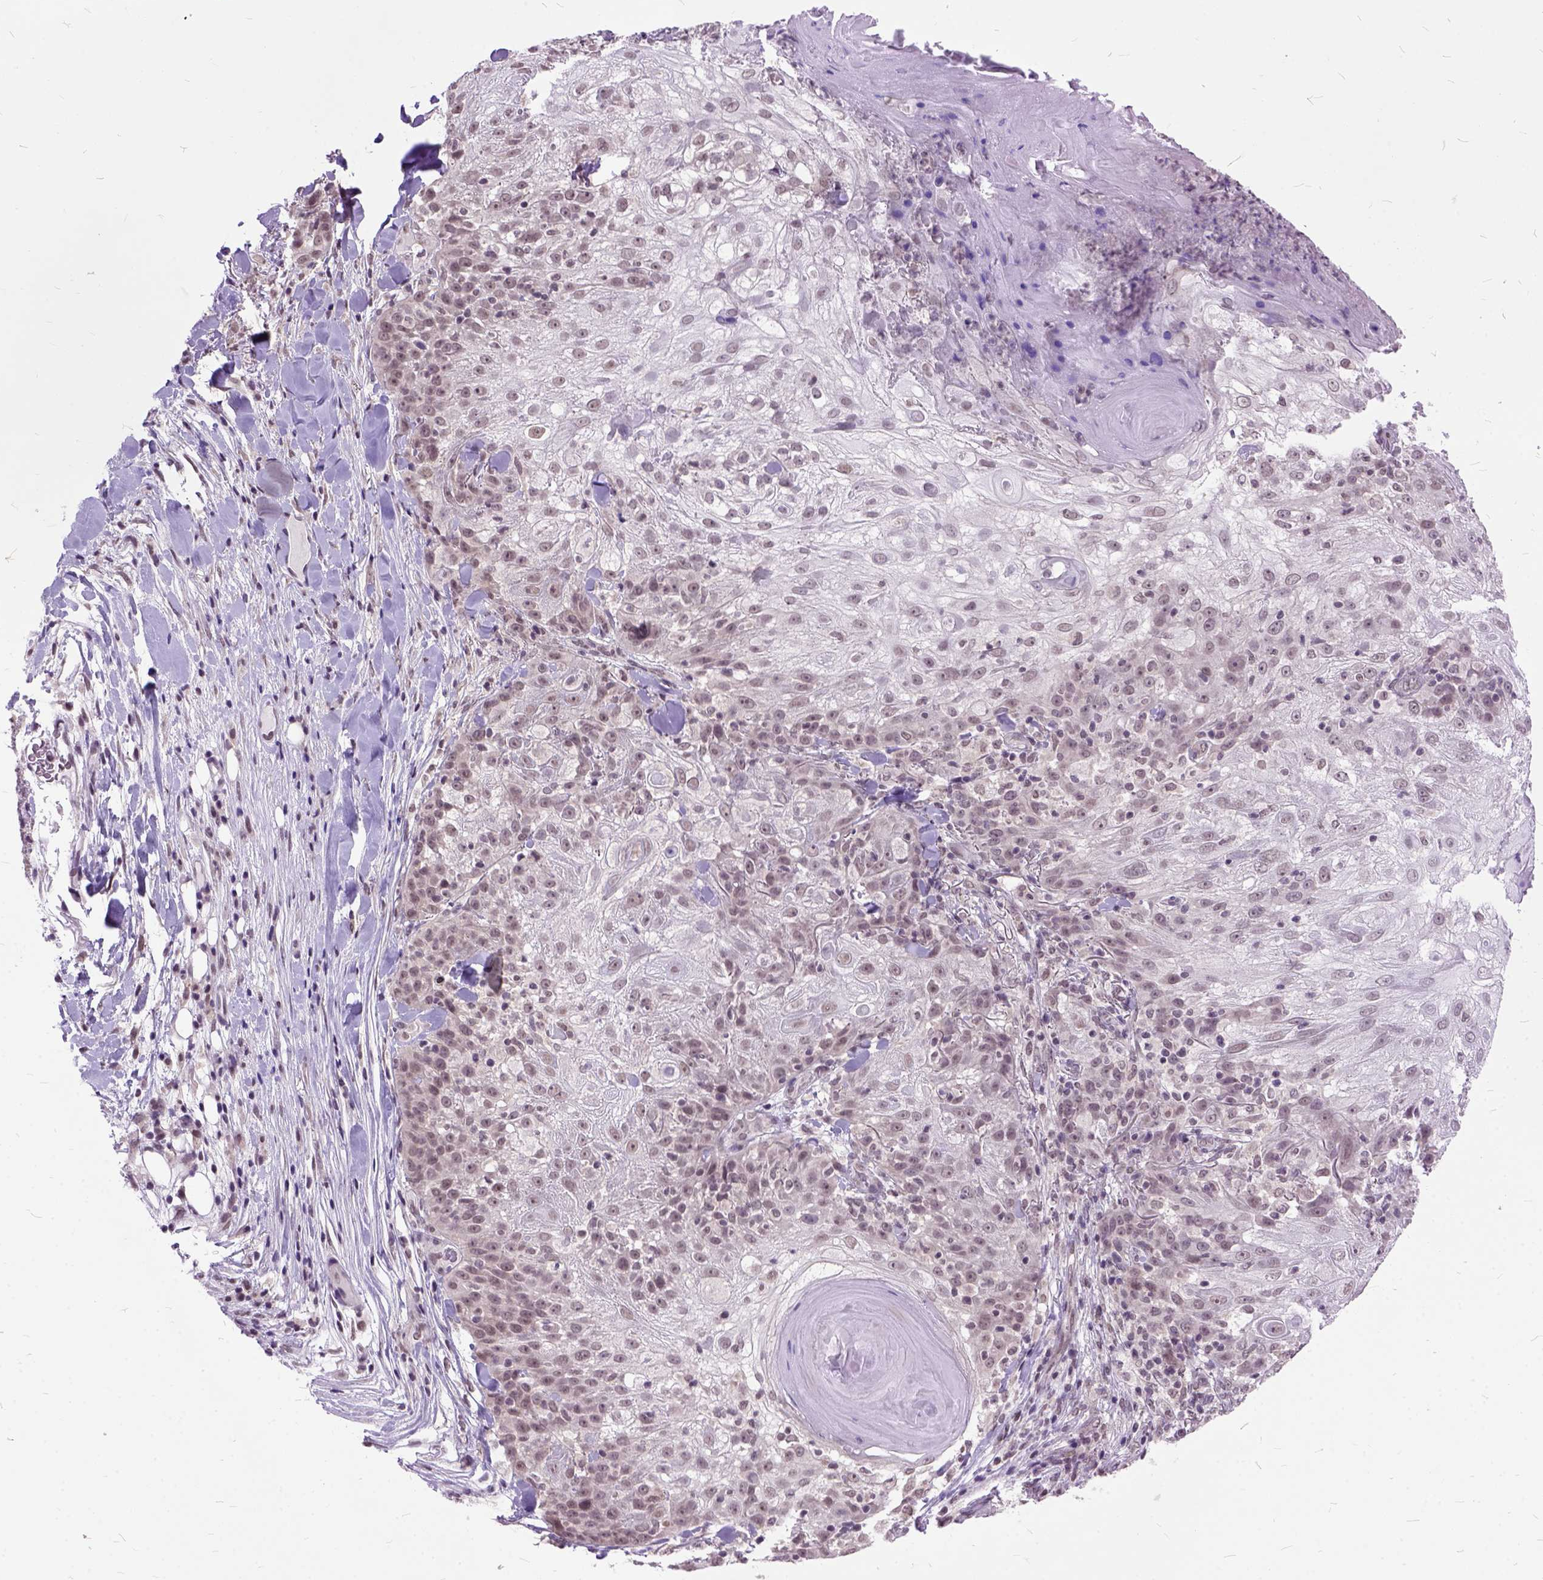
{"staining": {"intensity": "weak", "quantity": ">75%", "location": "nuclear"}, "tissue": "skin cancer", "cell_type": "Tumor cells", "image_type": "cancer", "snomed": [{"axis": "morphology", "description": "Normal tissue, NOS"}, {"axis": "morphology", "description": "Squamous cell carcinoma, NOS"}, {"axis": "topography", "description": "Skin"}], "caption": "Immunohistochemistry (DAB (3,3'-diaminobenzidine)) staining of skin cancer (squamous cell carcinoma) displays weak nuclear protein positivity in about >75% of tumor cells.", "gene": "ORC5", "patient": {"sex": "female", "age": 83}}